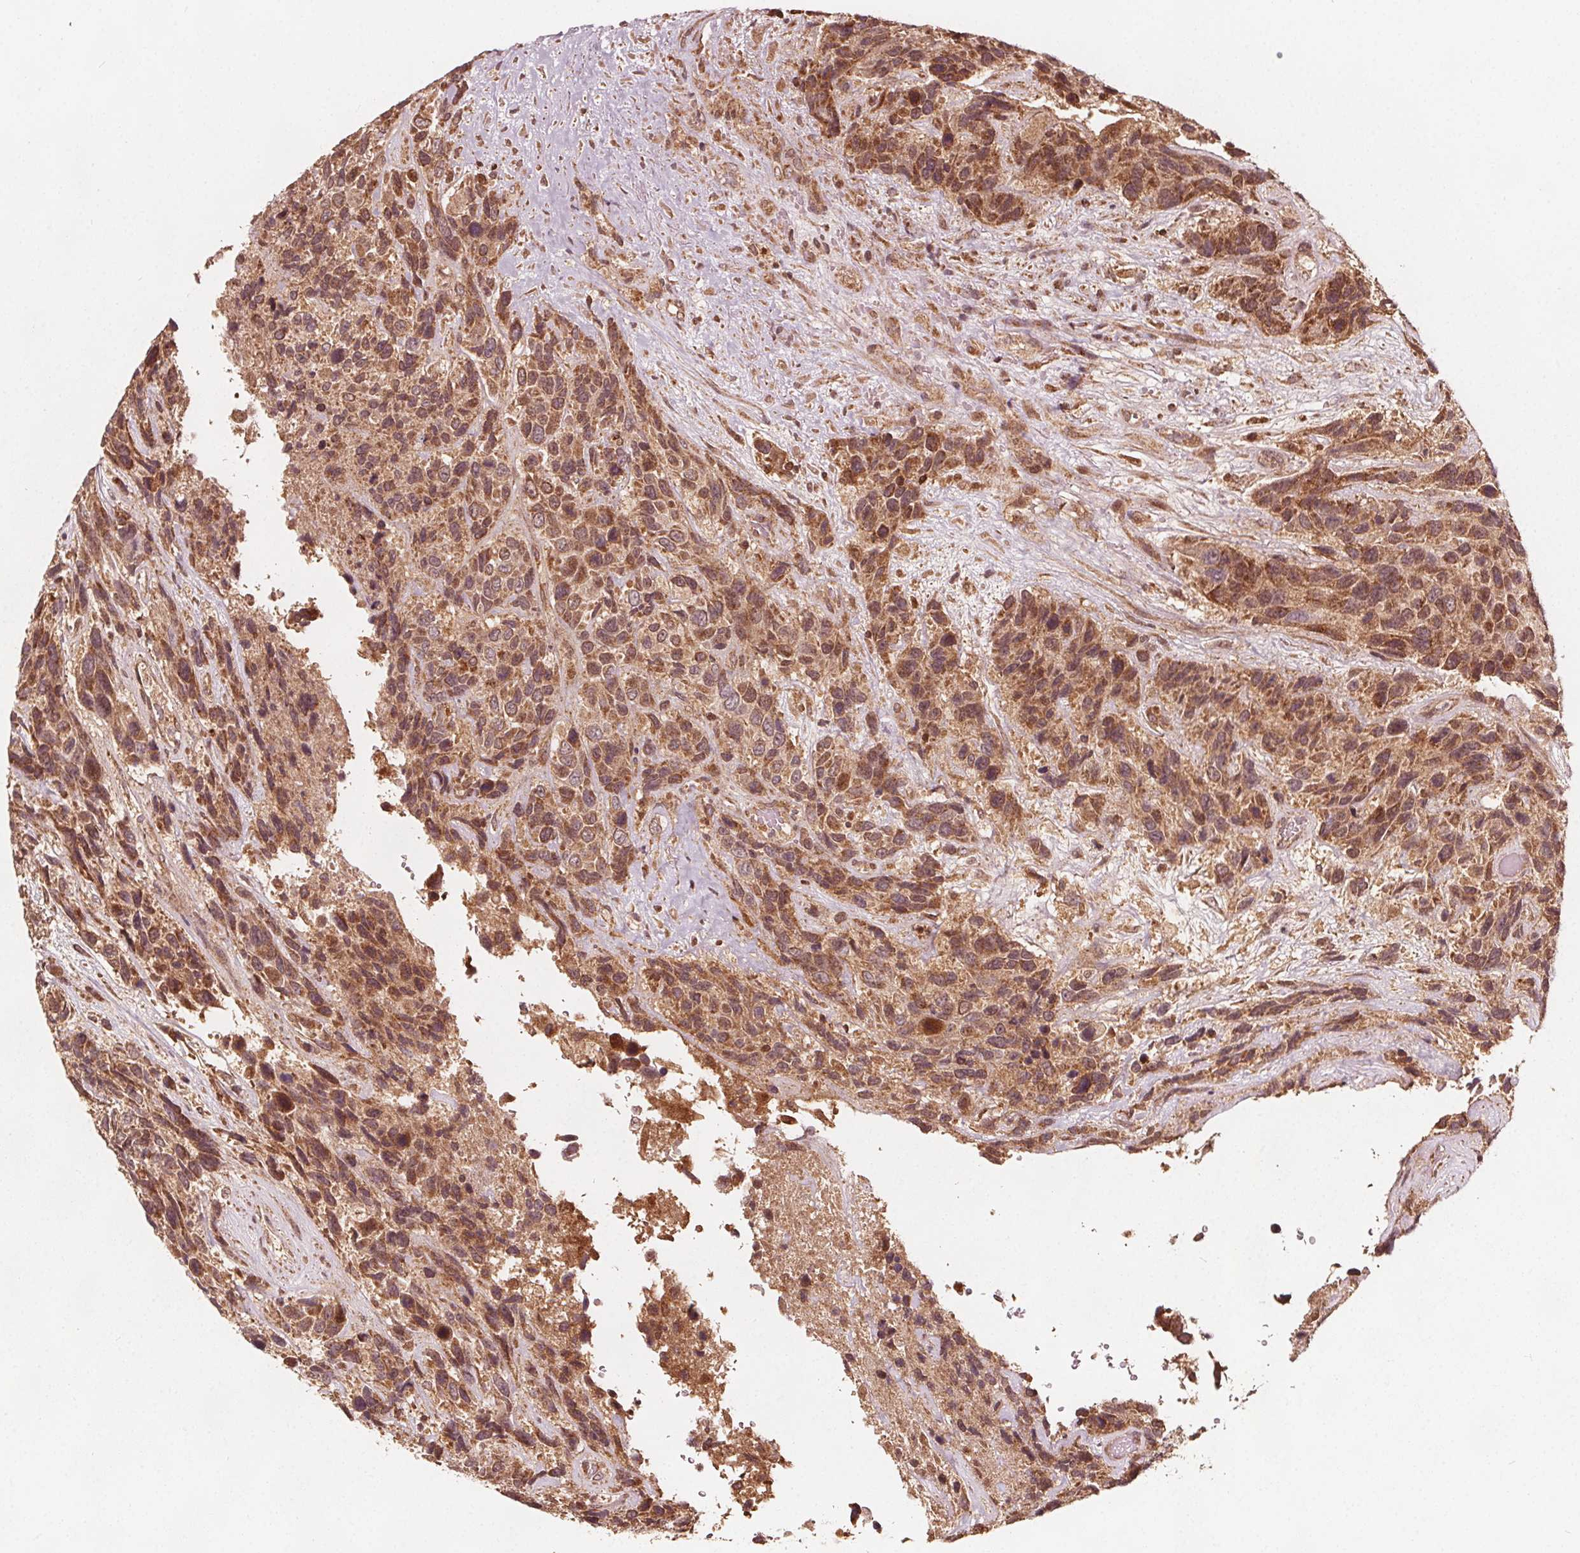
{"staining": {"intensity": "moderate", "quantity": ">75%", "location": "cytoplasmic/membranous"}, "tissue": "urothelial cancer", "cell_type": "Tumor cells", "image_type": "cancer", "snomed": [{"axis": "morphology", "description": "Urothelial carcinoma, High grade"}, {"axis": "topography", "description": "Urinary bladder"}], "caption": "The micrograph exhibits immunohistochemical staining of urothelial carcinoma (high-grade). There is moderate cytoplasmic/membranous expression is appreciated in about >75% of tumor cells. (IHC, brightfield microscopy, high magnification).", "gene": "AIP", "patient": {"sex": "female", "age": 70}}